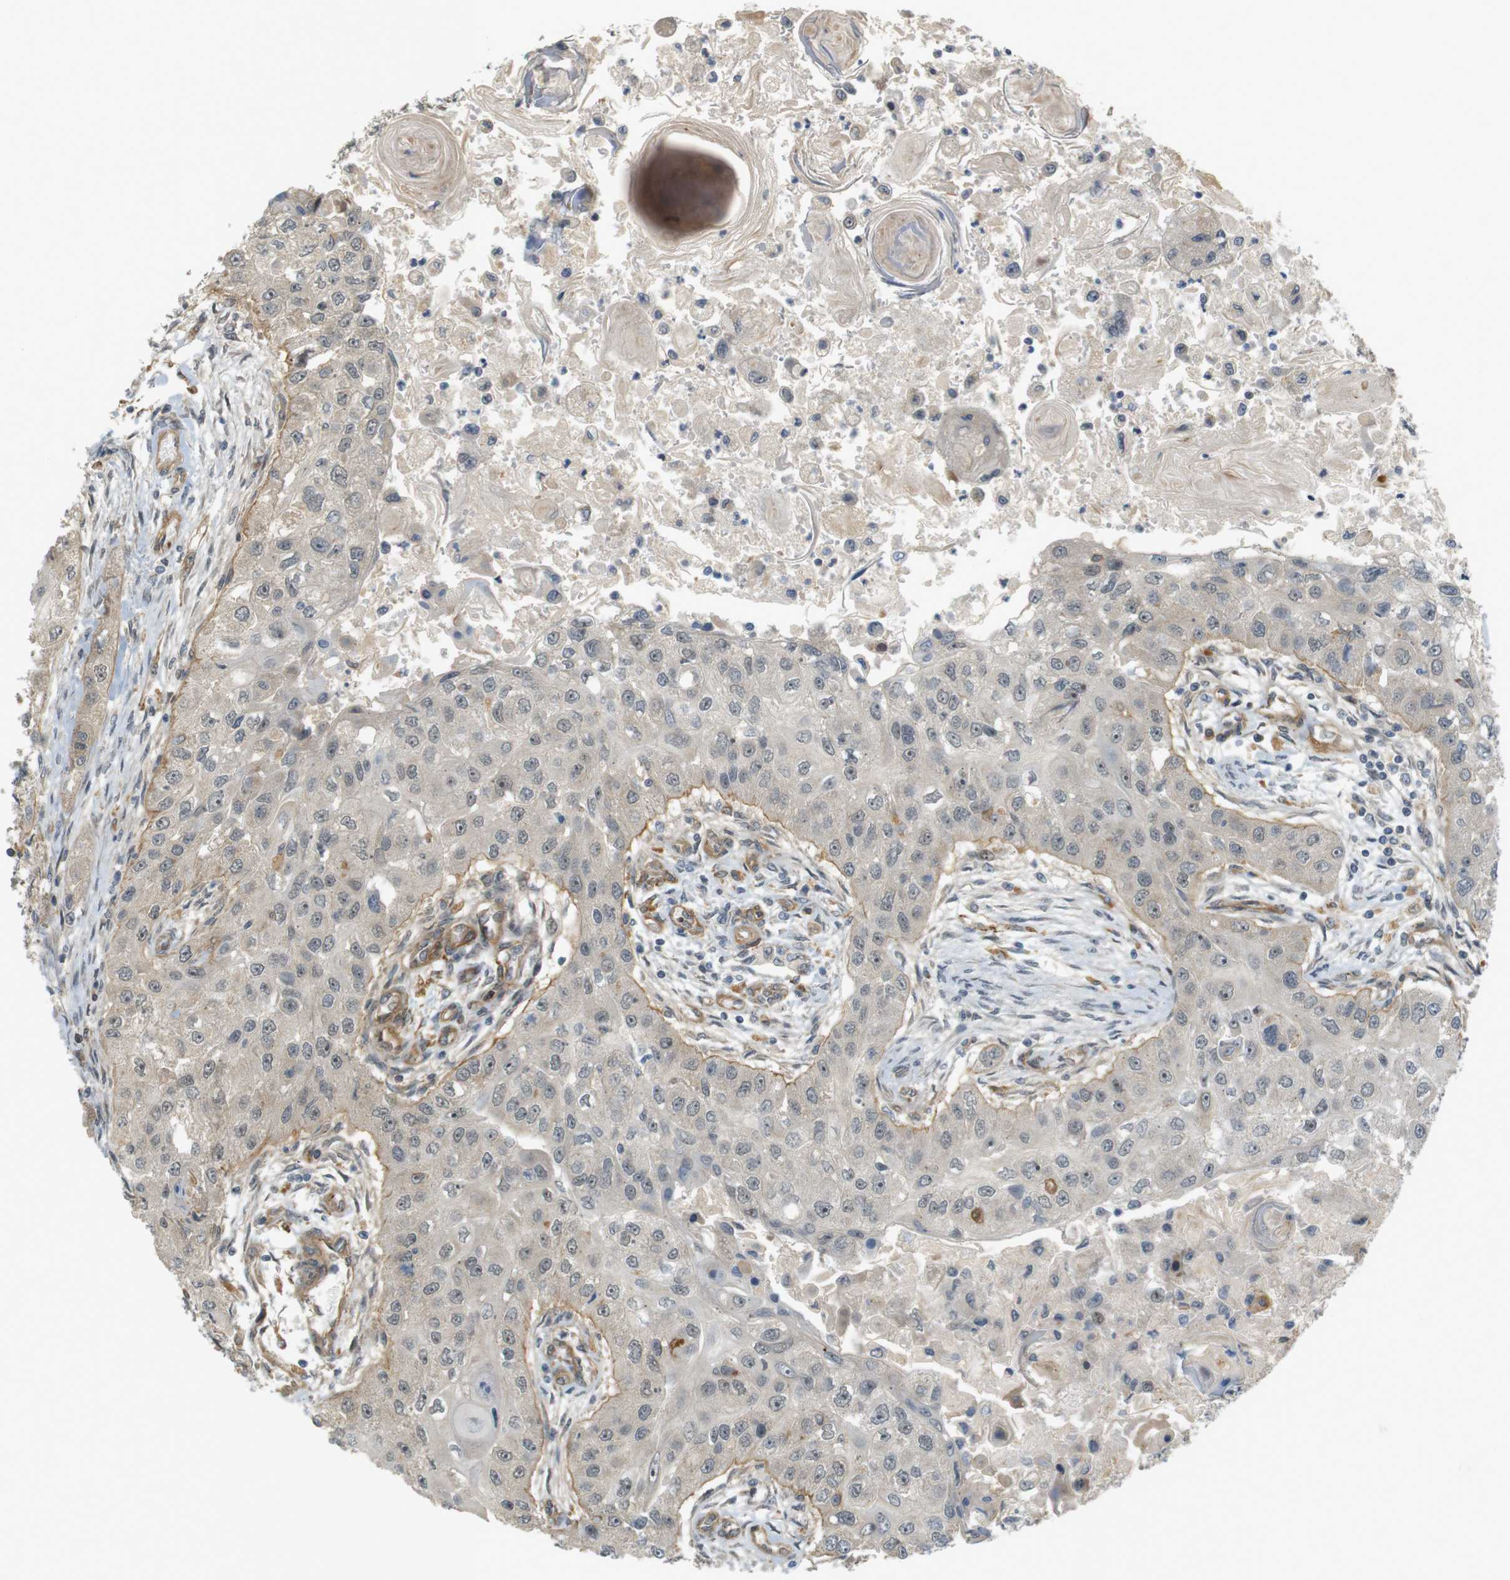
{"staining": {"intensity": "weak", "quantity": "25%-75%", "location": "cytoplasmic/membranous,nuclear"}, "tissue": "head and neck cancer", "cell_type": "Tumor cells", "image_type": "cancer", "snomed": [{"axis": "morphology", "description": "Normal tissue, NOS"}, {"axis": "morphology", "description": "Squamous cell carcinoma, NOS"}, {"axis": "topography", "description": "Skeletal muscle"}, {"axis": "topography", "description": "Head-Neck"}], "caption": "Head and neck cancer tissue exhibits weak cytoplasmic/membranous and nuclear expression in approximately 25%-75% of tumor cells, visualized by immunohistochemistry.", "gene": "TSPAN9", "patient": {"sex": "male", "age": 51}}